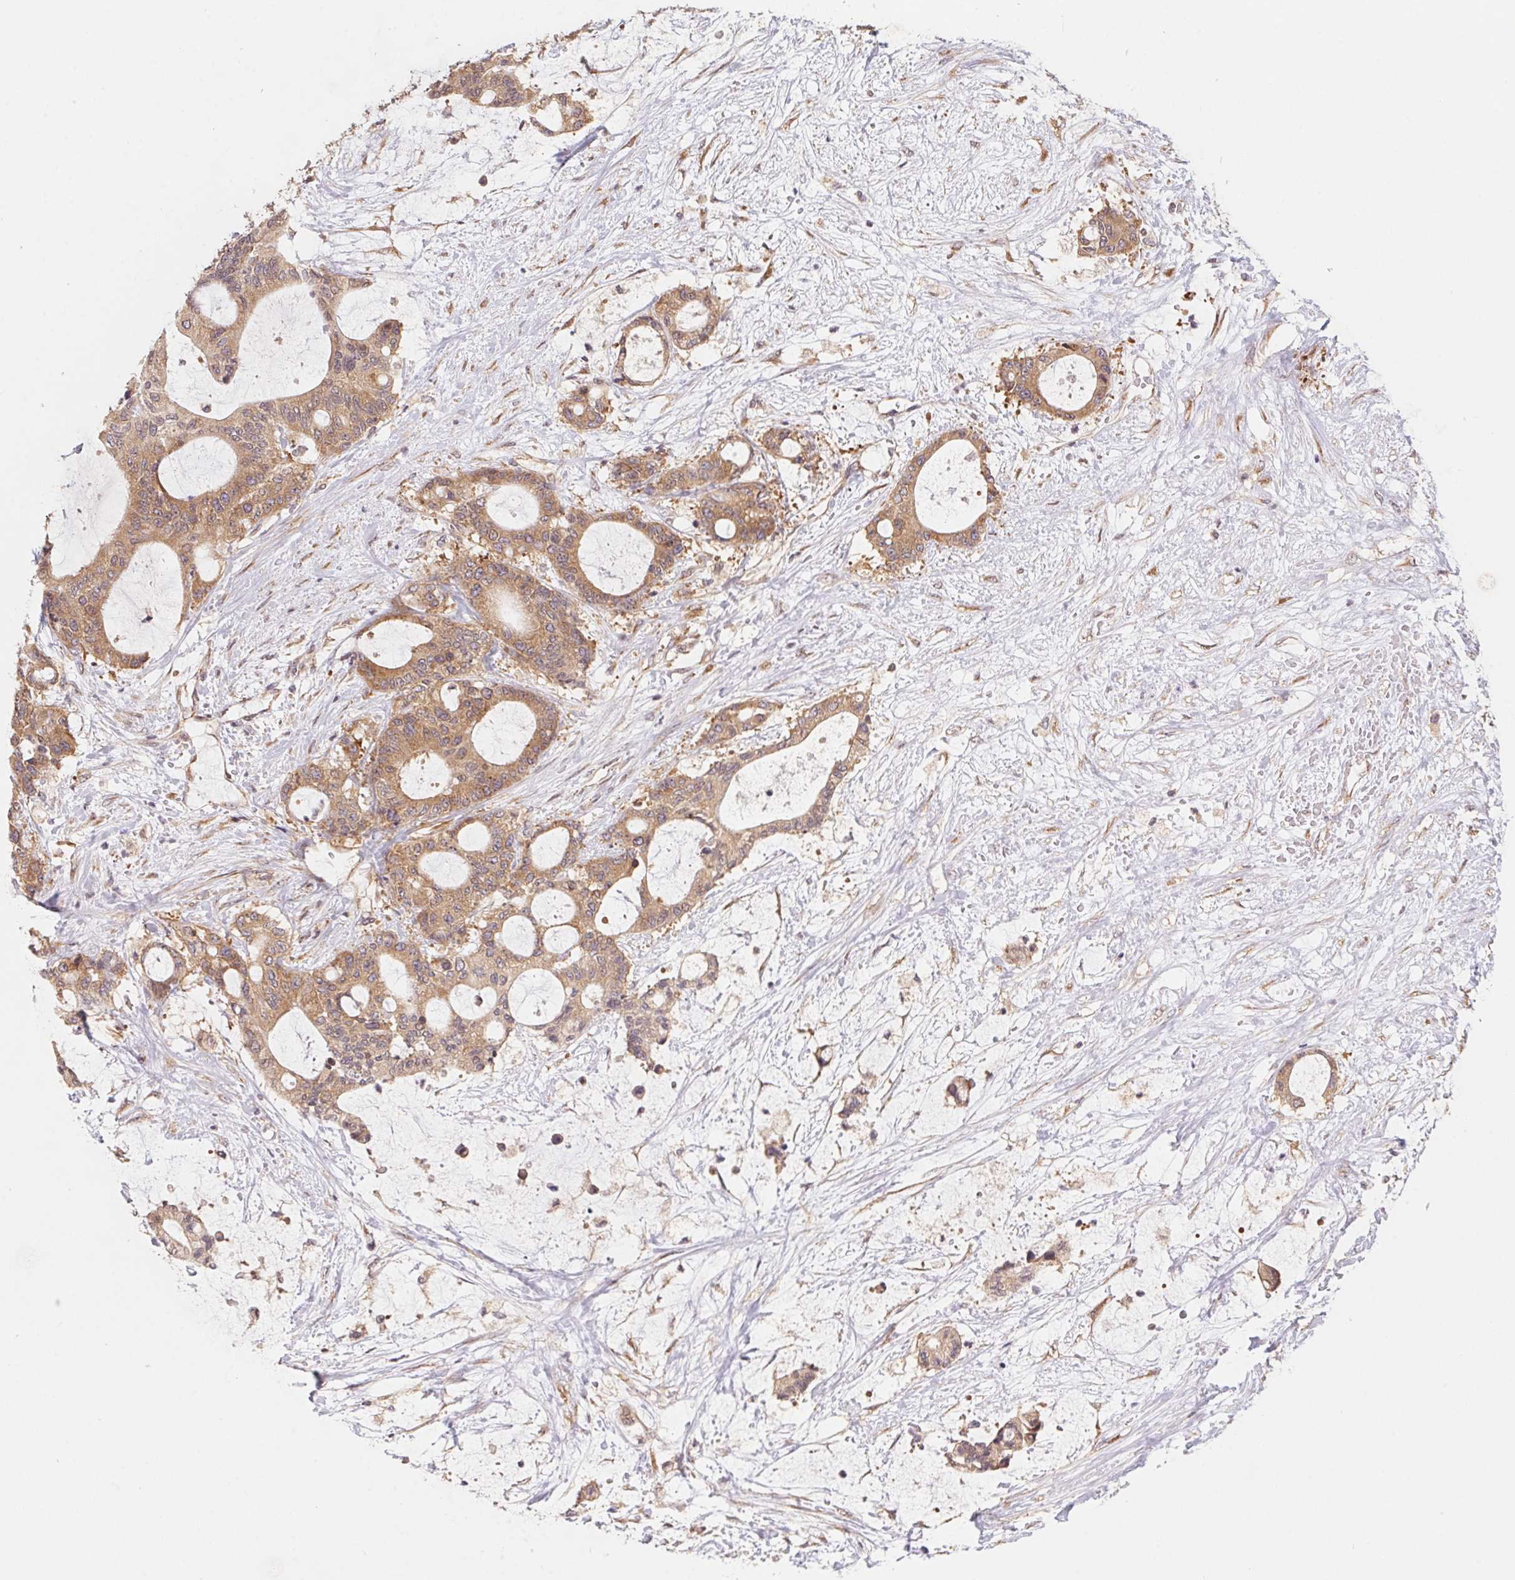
{"staining": {"intensity": "moderate", "quantity": ">75%", "location": "cytoplasmic/membranous"}, "tissue": "liver cancer", "cell_type": "Tumor cells", "image_type": "cancer", "snomed": [{"axis": "morphology", "description": "Normal tissue, NOS"}, {"axis": "morphology", "description": "Cholangiocarcinoma"}, {"axis": "topography", "description": "Liver"}, {"axis": "topography", "description": "Peripheral nerve tissue"}], "caption": "Liver cancer (cholangiocarcinoma) tissue exhibits moderate cytoplasmic/membranous staining in approximately >75% of tumor cells, visualized by immunohistochemistry.", "gene": "RPL27A", "patient": {"sex": "female", "age": 73}}